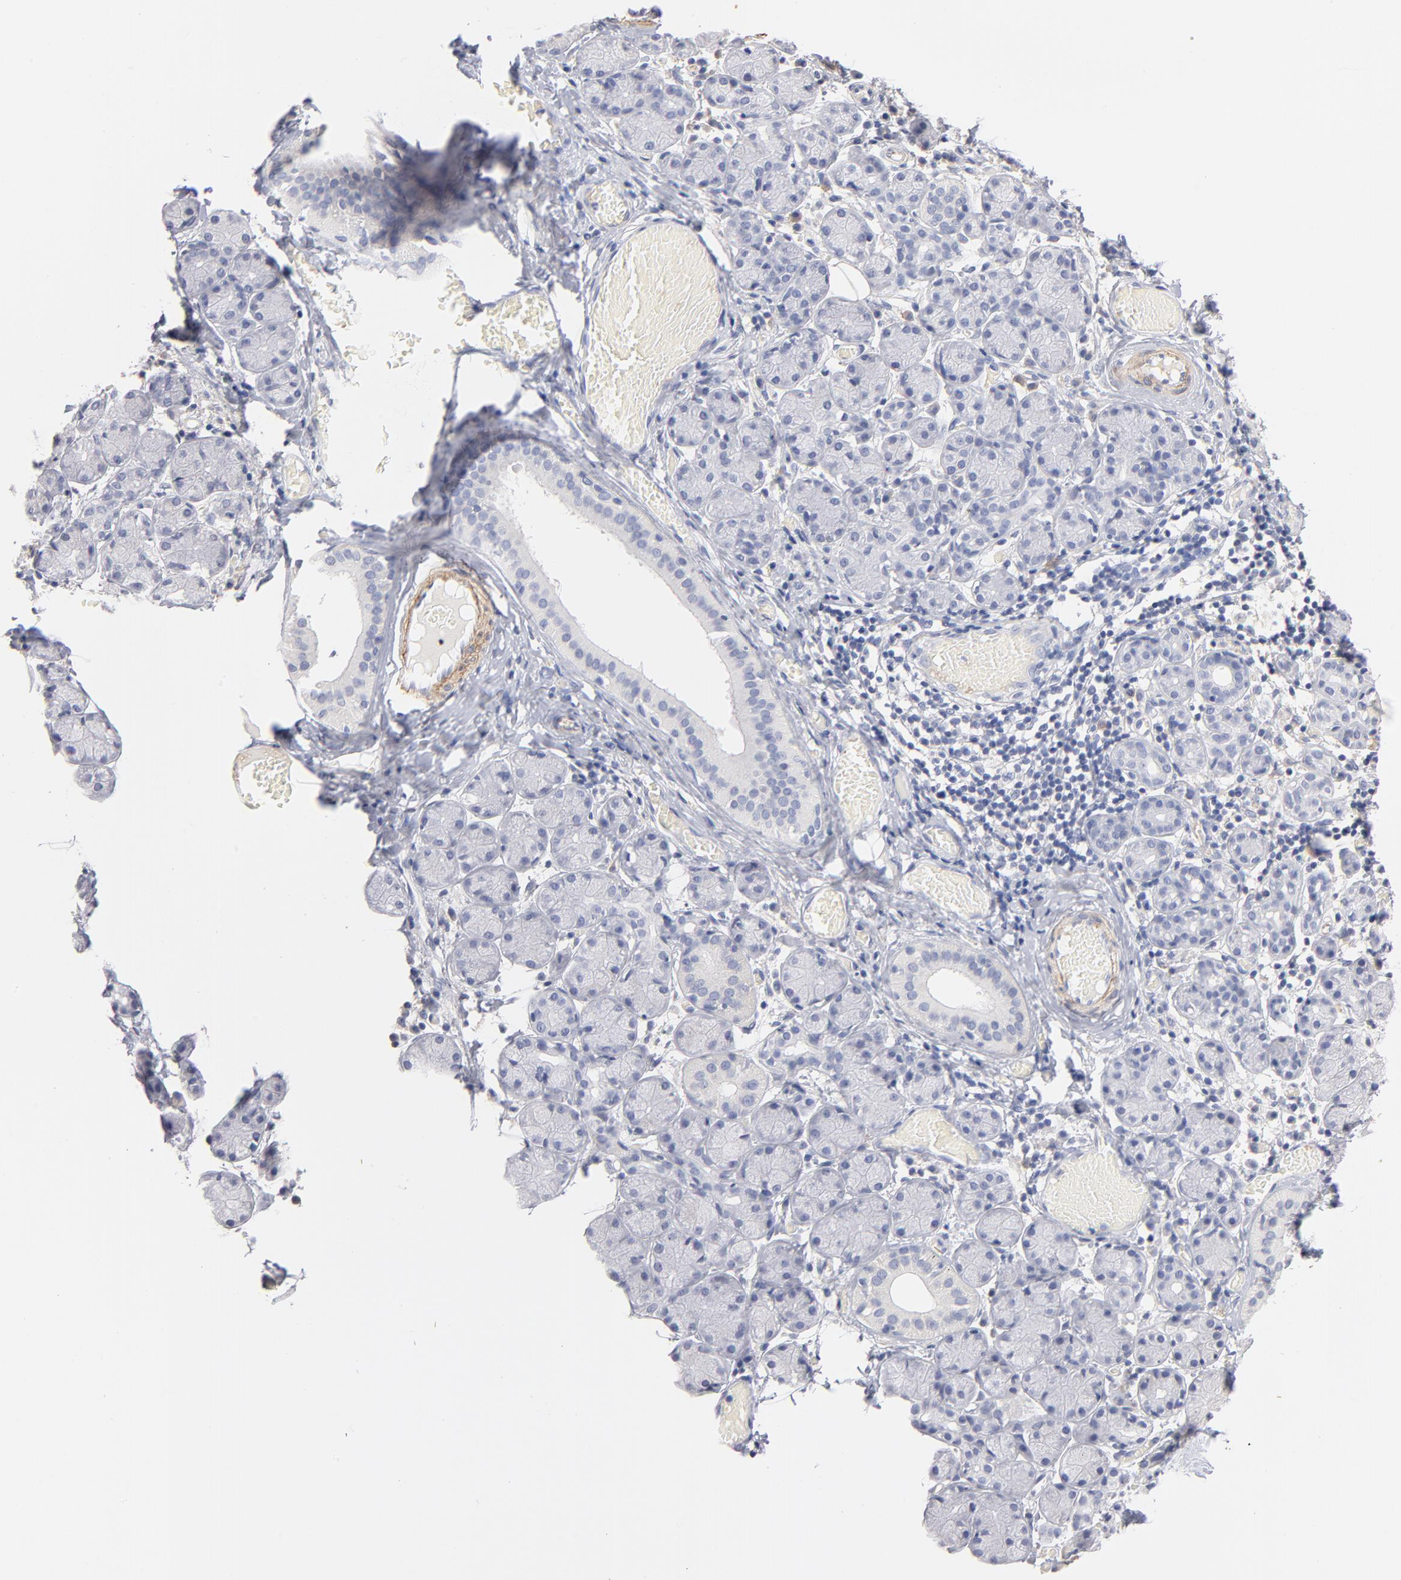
{"staining": {"intensity": "negative", "quantity": "none", "location": "none"}, "tissue": "salivary gland", "cell_type": "Glandular cells", "image_type": "normal", "snomed": [{"axis": "morphology", "description": "Normal tissue, NOS"}, {"axis": "topography", "description": "Salivary gland"}], "caption": "A micrograph of salivary gland stained for a protein shows no brown staining in glandular cells.", "gene": "ITGA8", "patient": {"sex": "female", "age": 24}}